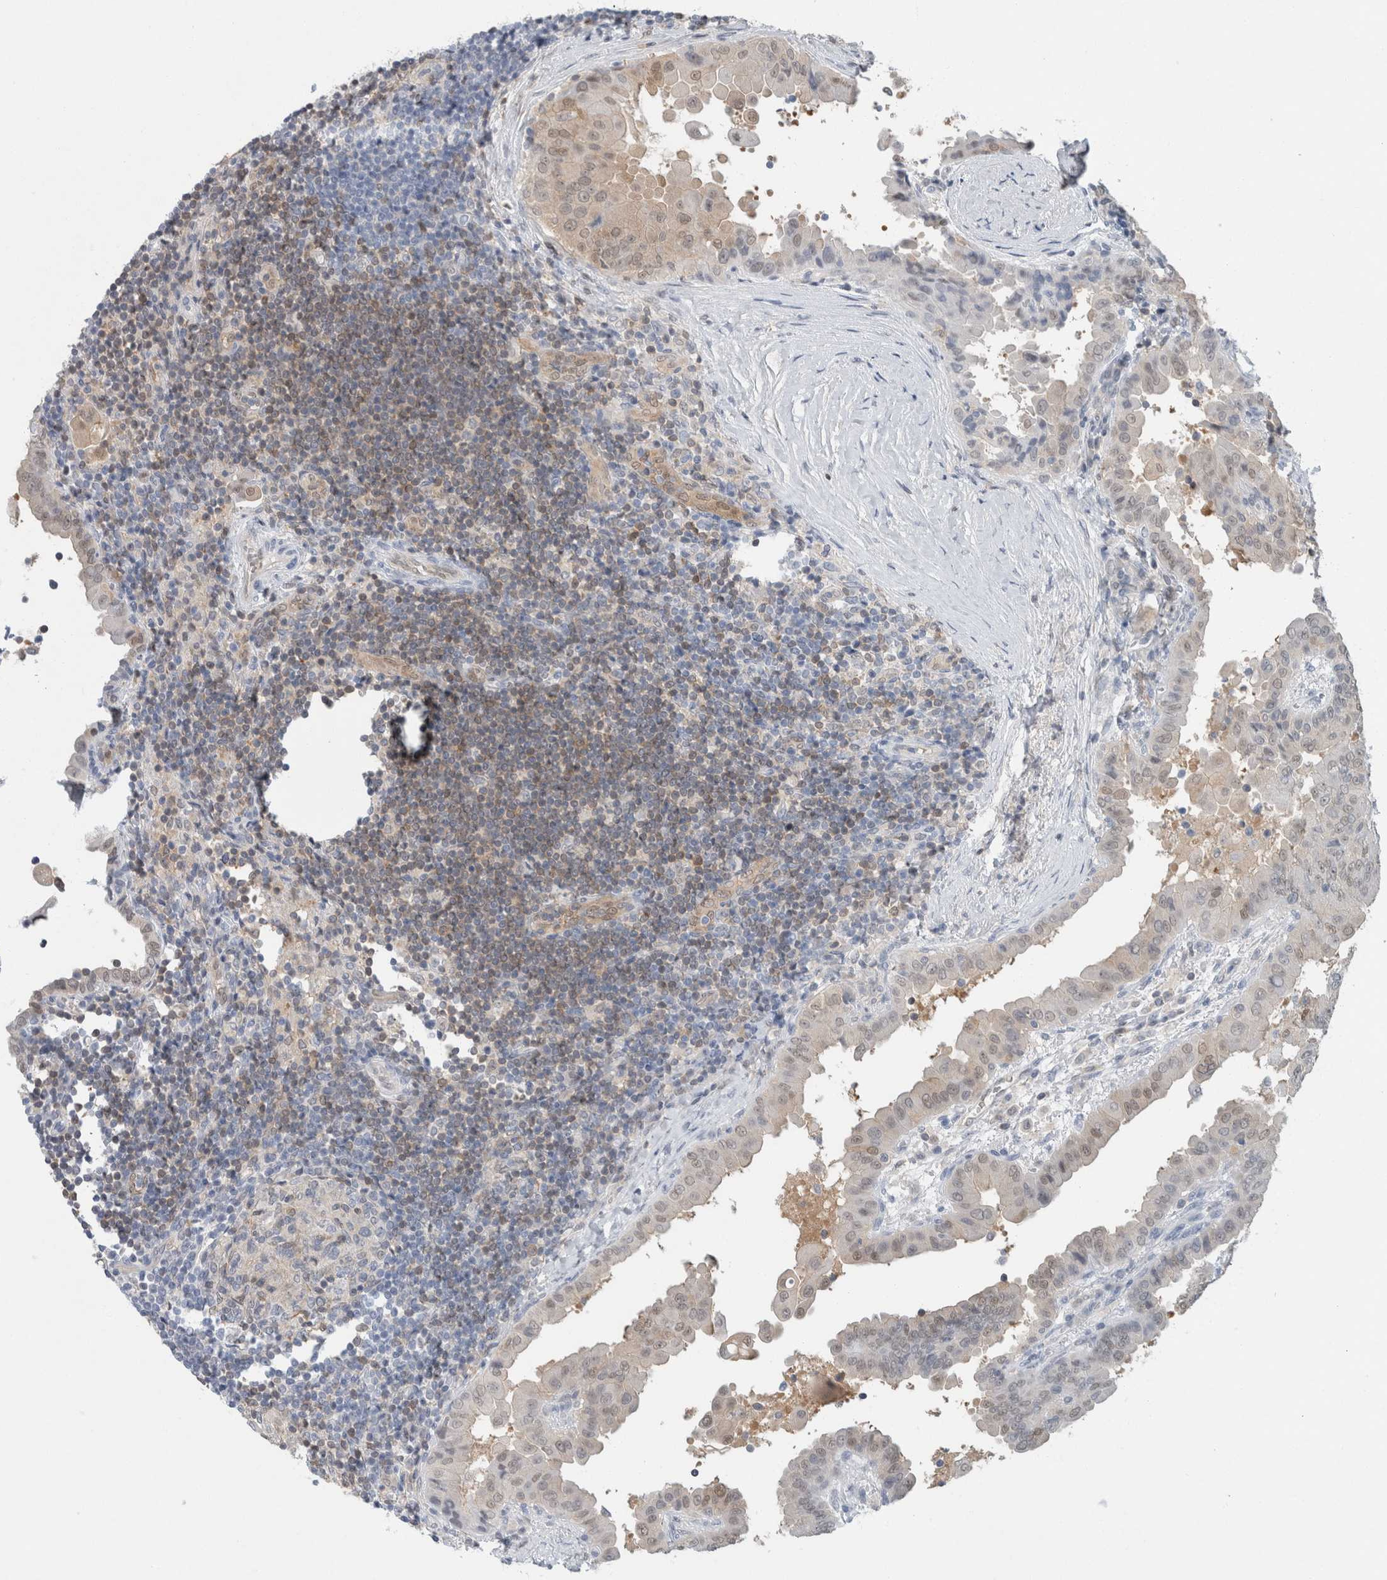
{"staining": {"intensity": "weak", "quantity": "<25%", "location": "cytoplasmic/membranous,nuclear"}, "tissue": "thyroid cancer", "cell_type": "Tumor cells", "image_type": "cancer", "snomed": [{"axis": "morphology", "description": "Papillary adenocarcinoma, NOS"}, {"axis": "topography", "description": "Thyroid gland"}], "caption": "Tumor cells are negative for brown protein staining in papillary adenocarcinoma (thyroid).", "gene": "CASP6", "patient": {"sex": "male", "age": 33}}